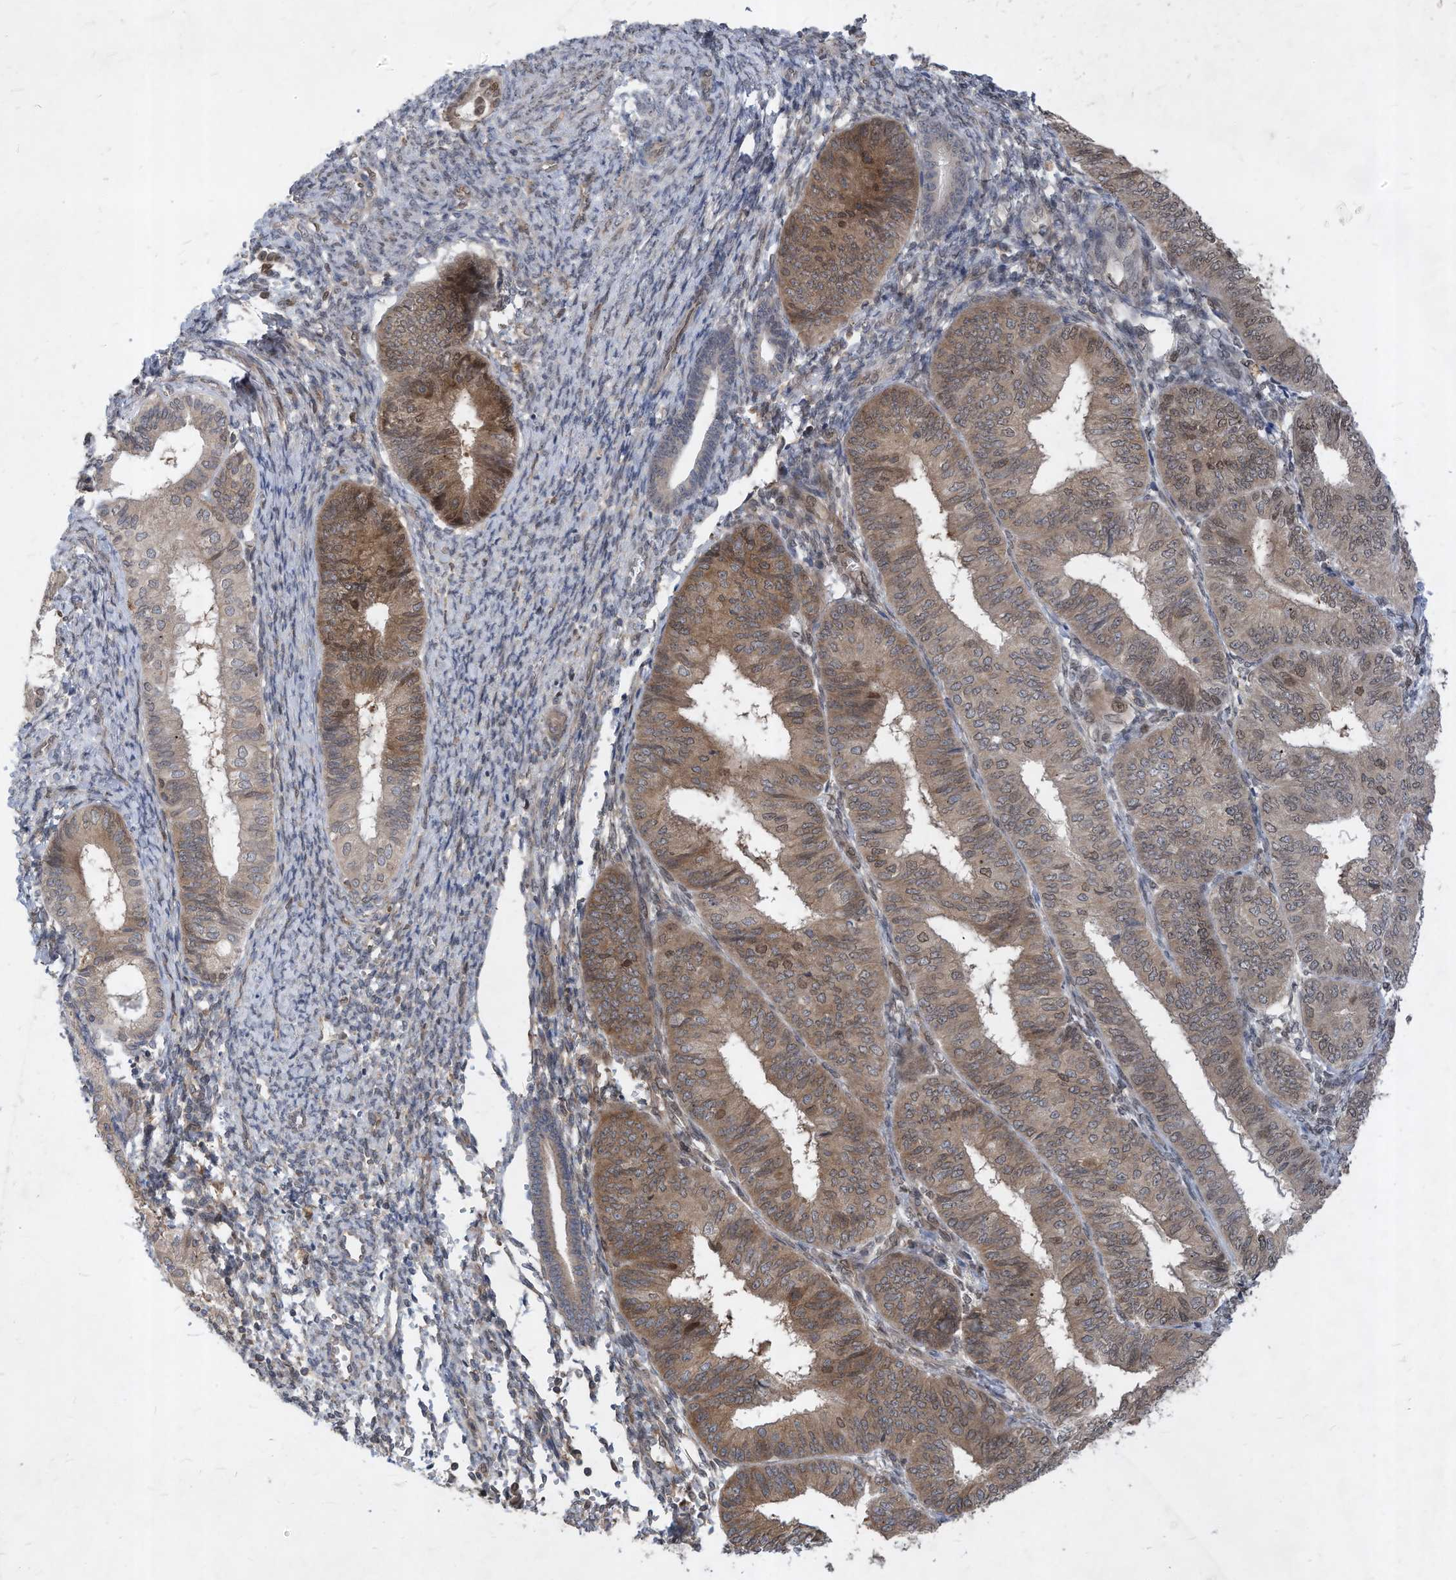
{"staining": {"intensity": "moderate", "quantity": ">75%", "location": "cytoplasmic/membranous"}, "tissue": "endometrial cancer", "cell_type": "Tumor cells", "image_type": "cancer", "snomed": [{"axis": "morphology", "description": "Adenocarcinoma, NOS"}, {"axis": "topography", "description": "Endometrium"}], "caption": "This is a micrograph of immunohistochemistry staining of endometrial cancer, which shows moderate staining in the cytoplasmic/membranous of tumor cells.", "gene": "KPNB1", "patient": {"sex": "female", "age": 58}}